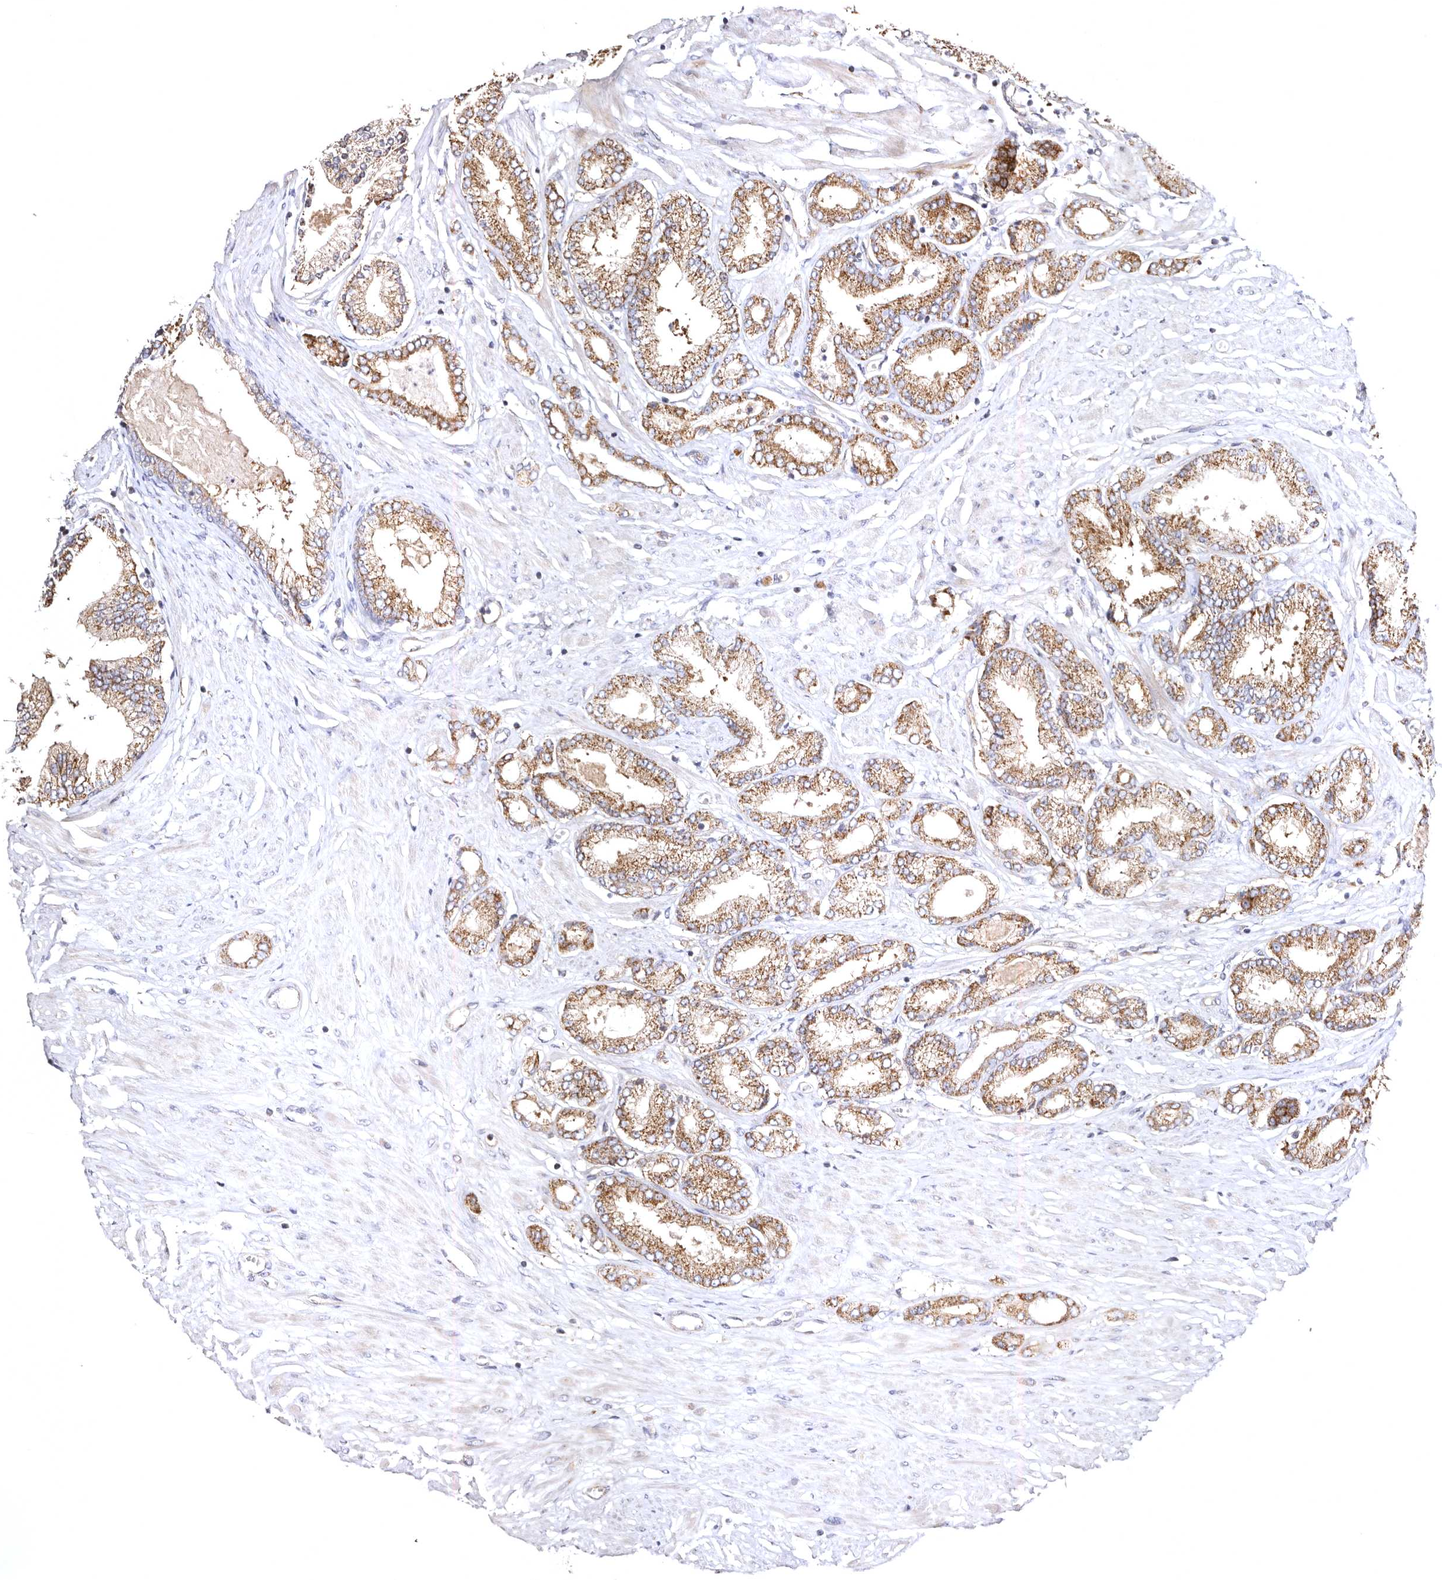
{"staining": {"intensity": "moderate", "quantity": ">75%", "location": "cytoplasmic/membranous"}, "tissue": "prostate cancer", "cell_type": "Tumor cells", "image_type": "cancer", "snomed": [{"axis": "morphology", "description": "Adenocarcinoma, Low grade"}, {"axis": "topography", "description": "Prostate"}], "caption": "Prostate cancer (adenocarcinoma (low-grade)) stained for a protein shows moderate cytoplasmic/membranous positivity in tumor cells. Using DAB (brown) and hematoxylin (blue) stains, captured at high magnification using brightfield microscopy.", "gene": "BAIAP2L1", "patient": {"sex": "male", "age": 63}}